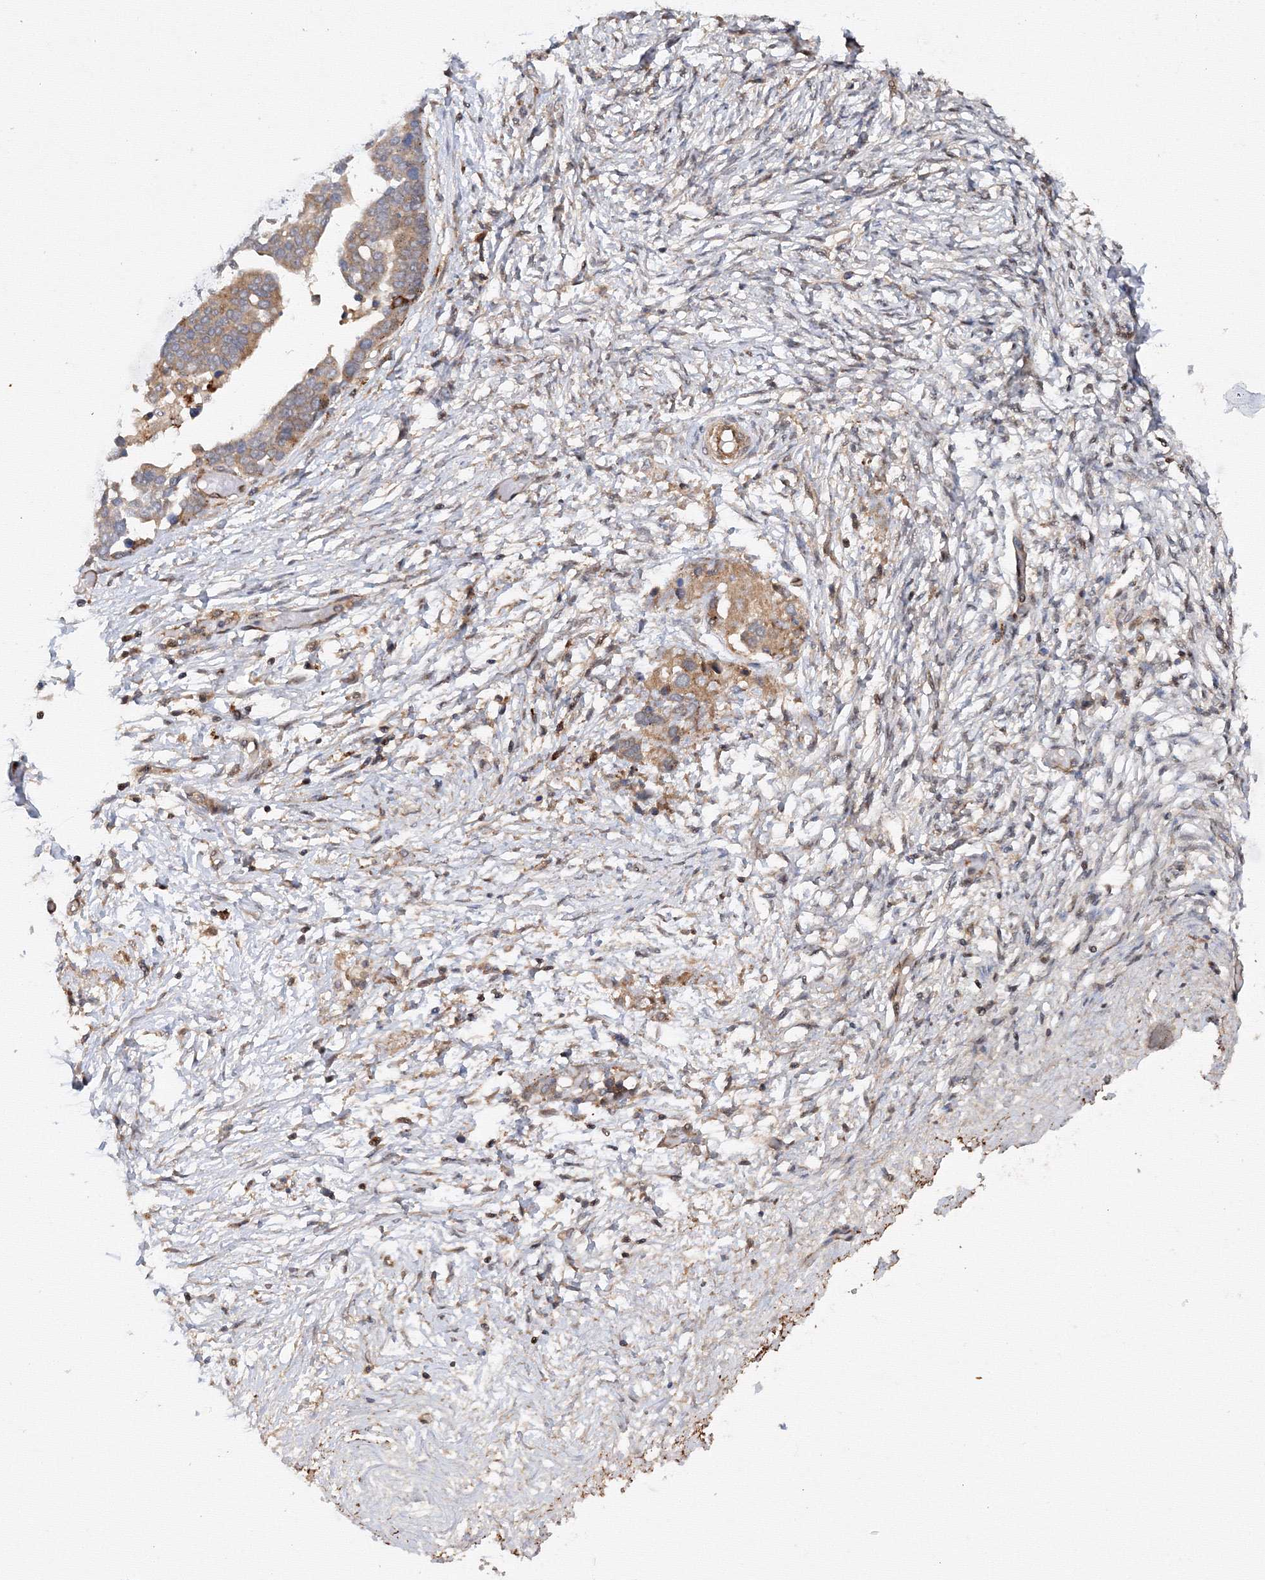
{"staining": {"intensity": "weak", "quantity": "25%-75%", "location": "cytoplasmic/membranous"}, "tissue": "ovarian cancer", "cell_type": "Tumor cells", "image_type": "cancer", "snomed": [{"axis": "morphology", "description": "Cystadenocarcinoma, serous, NOS"}, {"axis": "topography", "description": "Ovary"}], "caption": "An image of serous cystadenocarcinoma (ovarian) stained for a protein displays weak cytoplasmic/membranous brown staining in tumor cells.", "gene": "DCTD", "patient": {"sex": "female", "age": 44}}